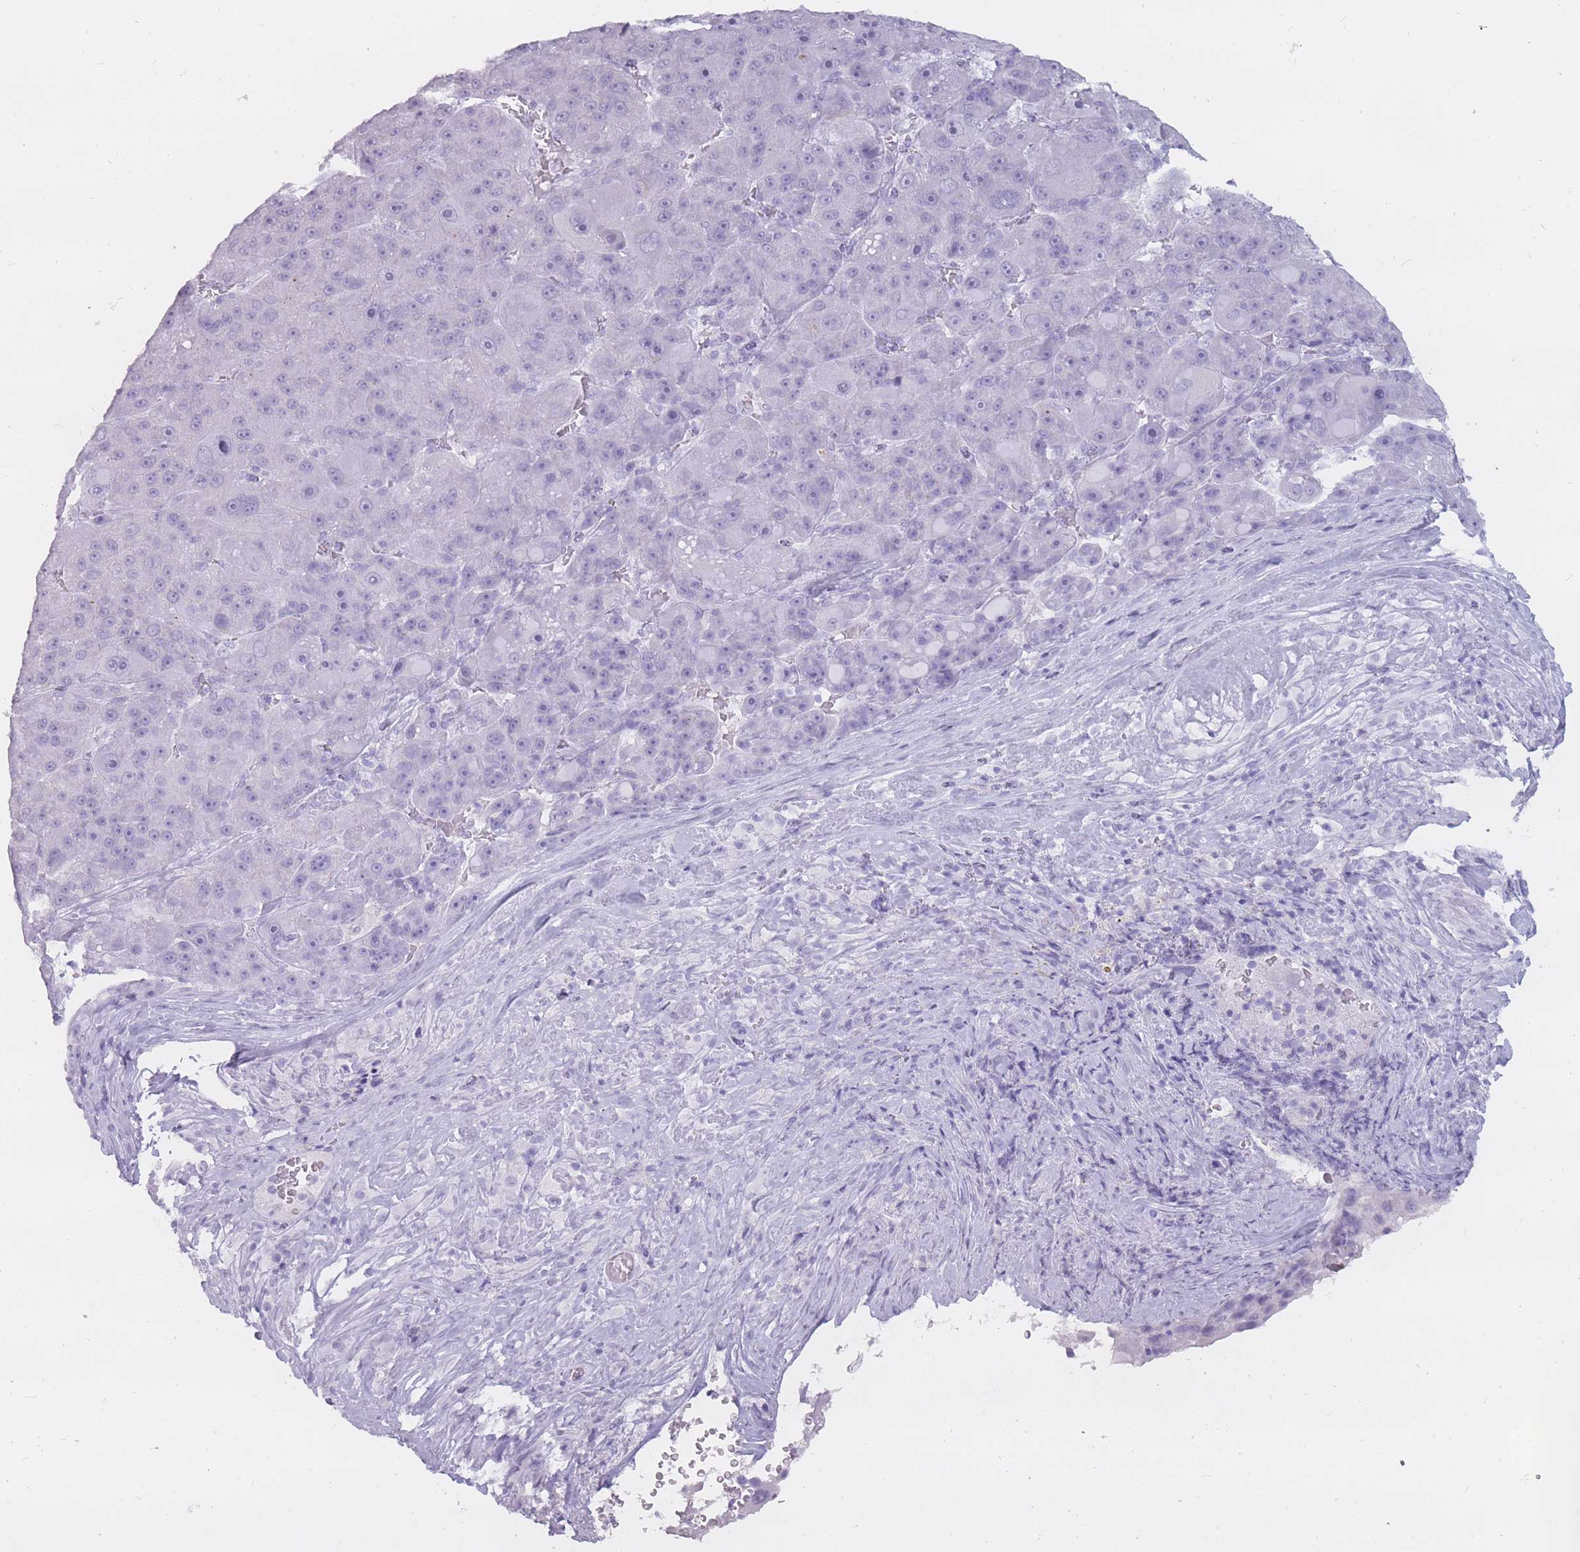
{"staining": {"intensity": "negative", "quantity": "none", "location": "none"}, "tissue": "liver cancer", "cell_type": "Tumor cells", "image_type": "cancer", "snomed": [{"axis": "morphology", "description": "Carcinoma, Hepatocellular, NOS"}, {"axis": "topography", "description": "Liver"}], "caption": "IHC photomicrograph of hepatocellular carcinoma (liver) stained for a protein (brown), which displays no positivity in tumor cells.", "gene": "PNMA3", "patient": {"sex": "male", "age": 76}}